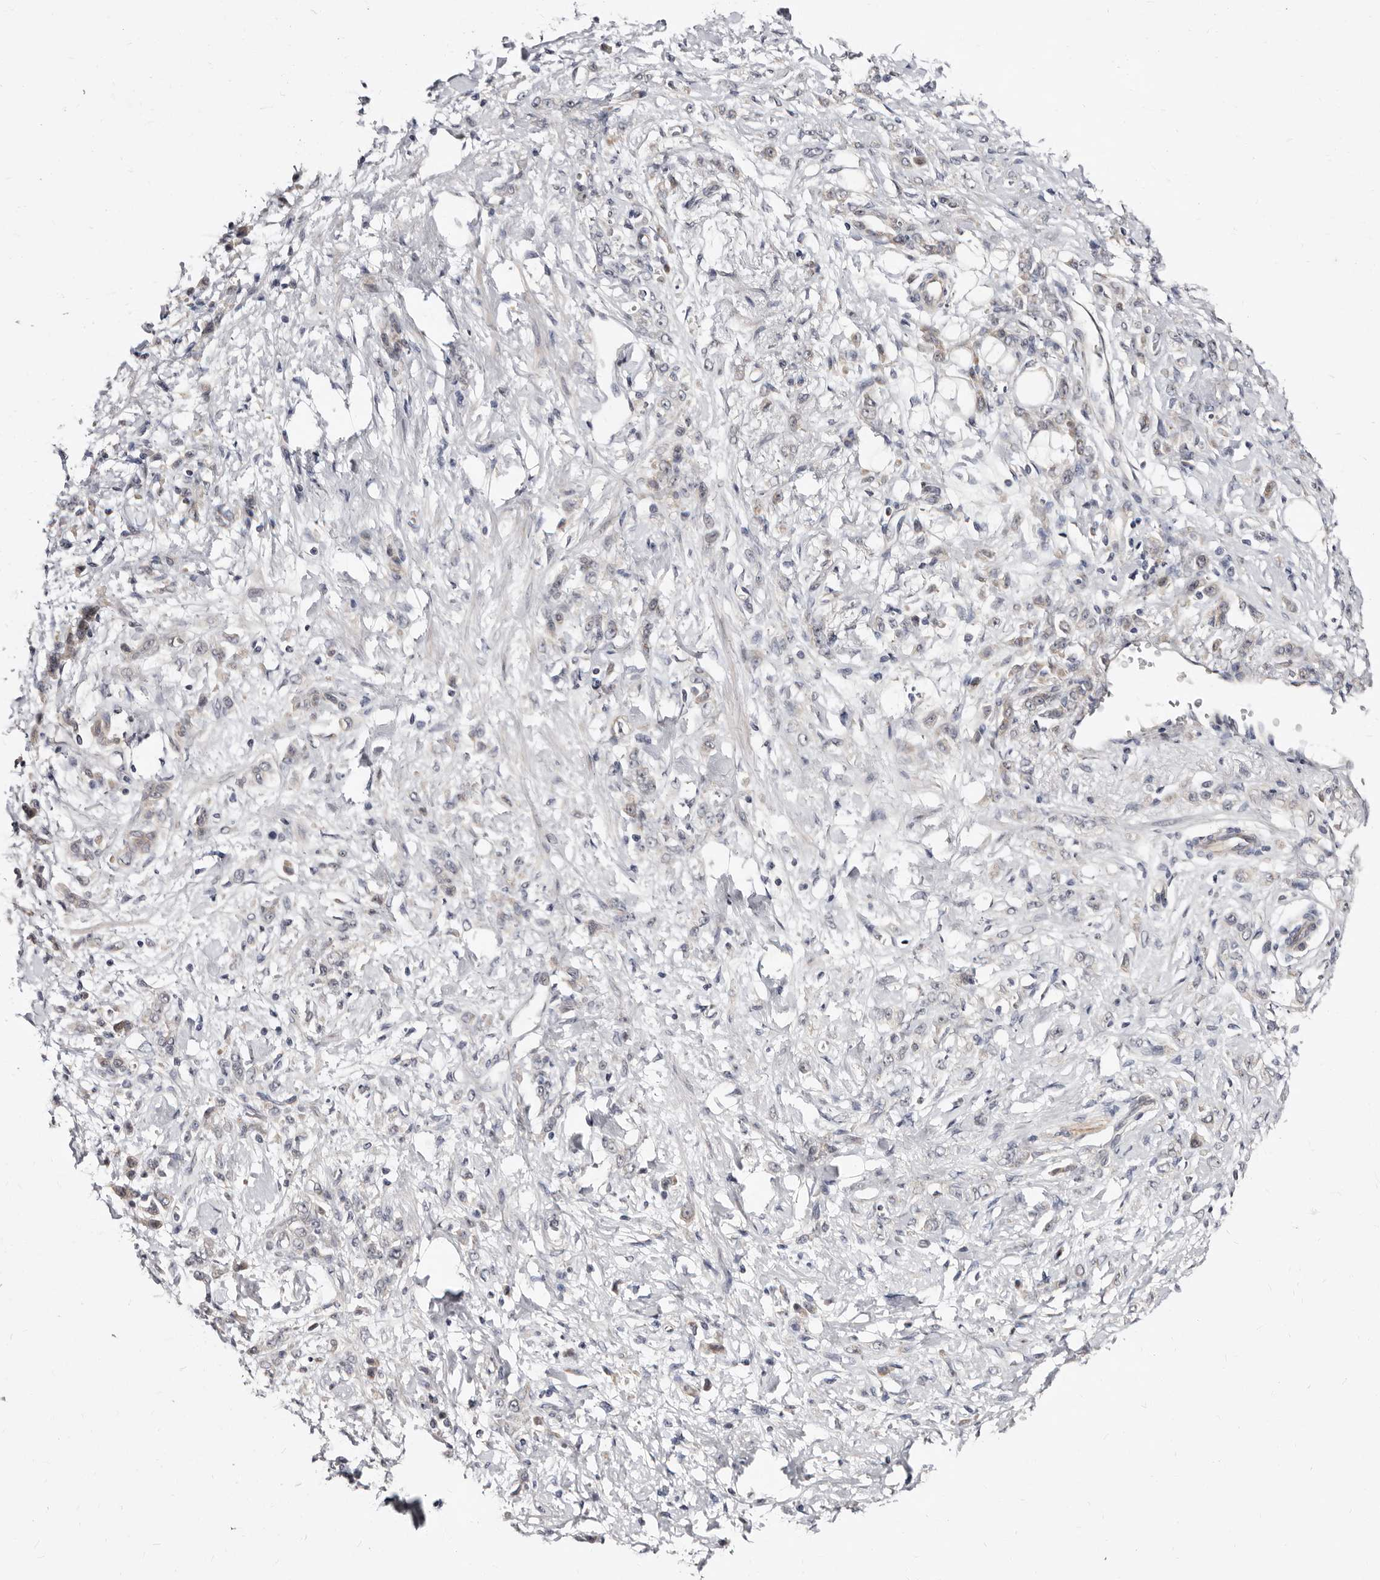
{"staining": {"intensity": "negative", "quantity": "none", "location": "none"}, "tissue": "stomach cancer", "cell_type": "Tumor cells", "image_type": "cancer", "snomed": [{"axis": "morphology", "description": "Normal tissue, NOS"}, {"axis": "morphology", "description": "Adenocarcinoma, NOS"}, {"axis": "topography", "description": "Stomach"}], "caption": "Image shows no protein expression in tumor cells of adenocarcinoma (stomach) tissue. (DAB (3,3'-diaminobenzidine) IHC visualized using brightfield microscopy, high magnification).", "gene": "KLHL4", "patient": {"sex": "male", "age": 82}}